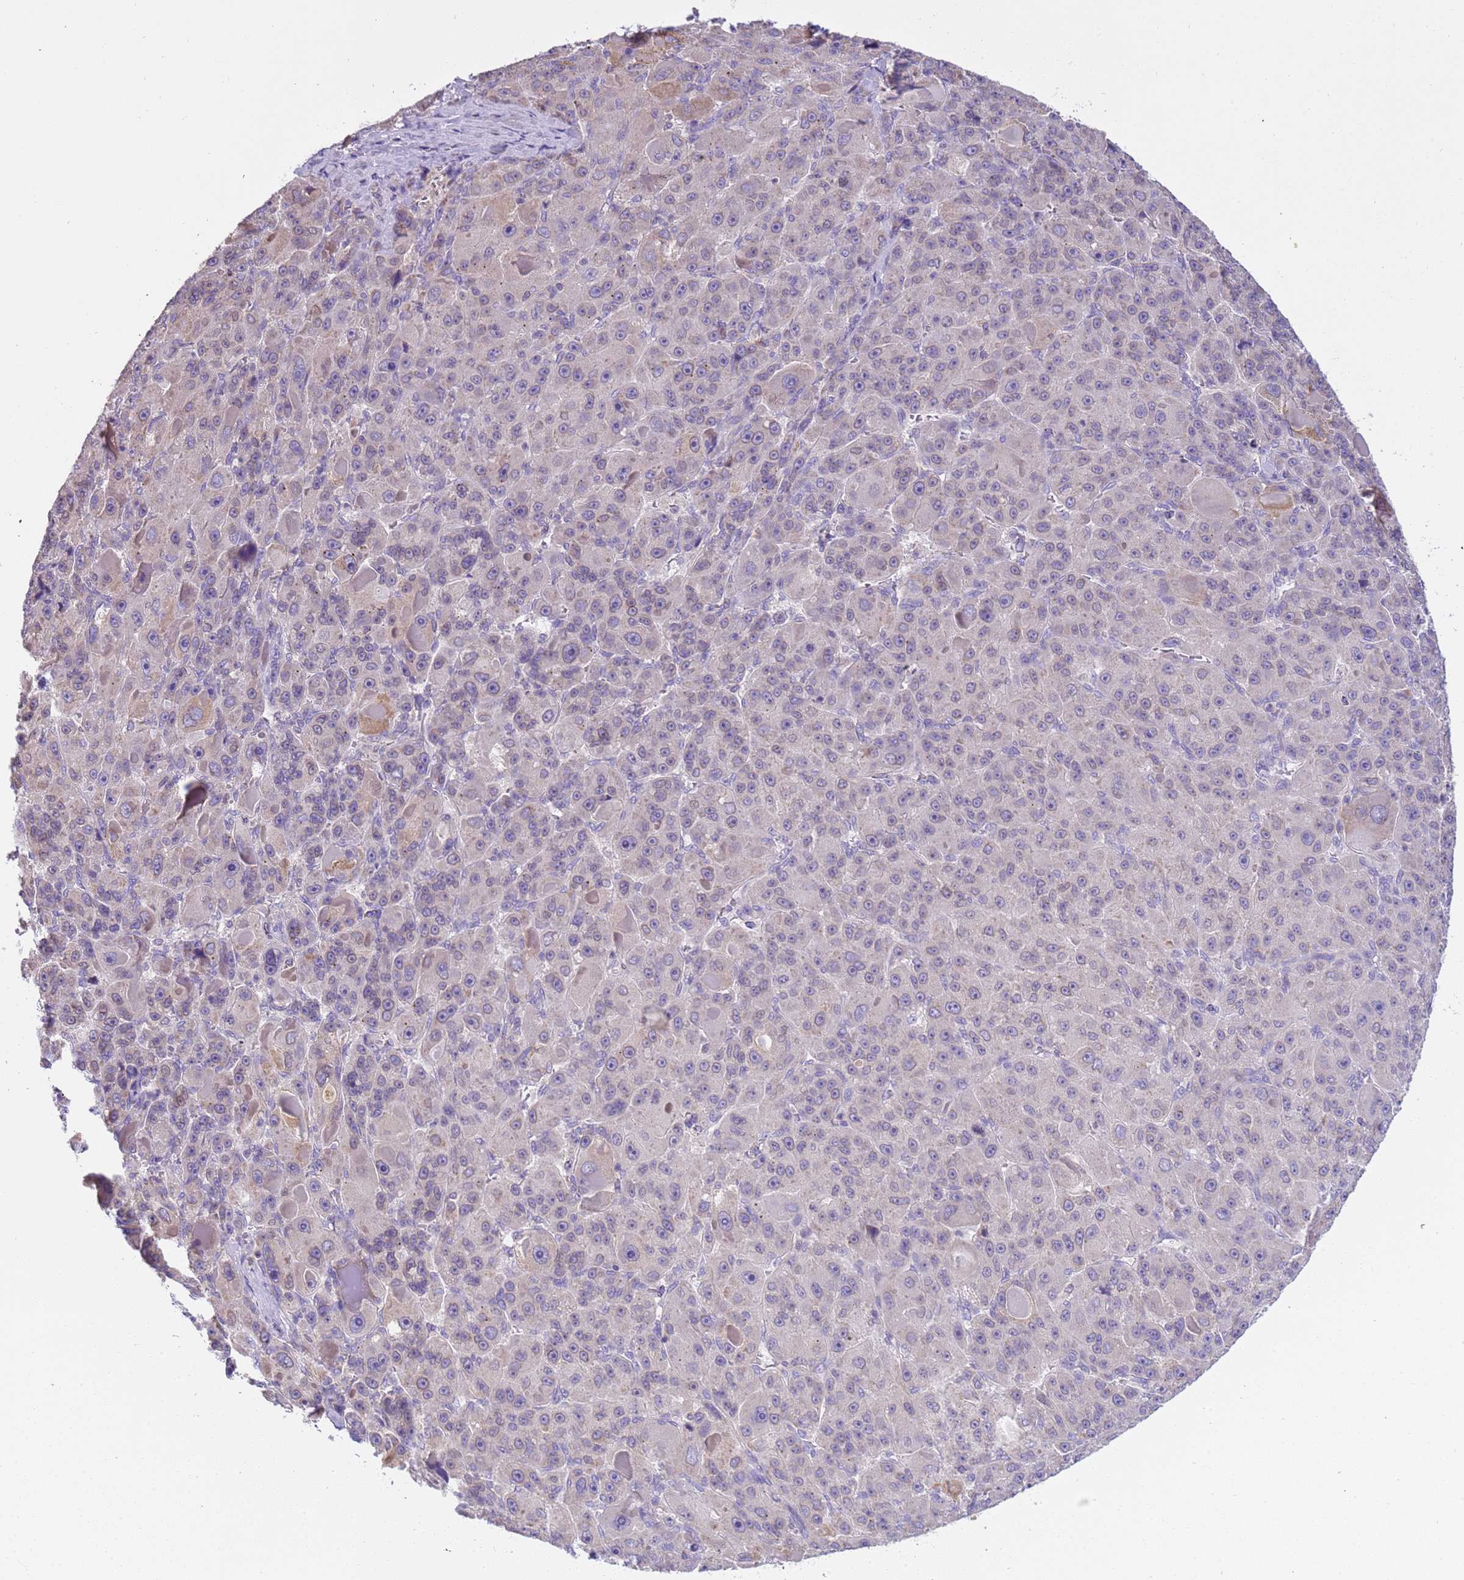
{"staining": {"intensity": "weak", "quantity": "<25%", "location": "cytoplasmic/membranous,nuclear"}, "tissue": "liver cancer", "cell_type": "Tumor cells", "image_type": "cancer", "snomed": [{"axis": "morphology", "description": "Carcinoma, Hepatocellular, NOS"}, {"axis": "topography", "description": "Liver"}], "caption": "Tumor cells show no significant staining in liver cancer (hepatocellular carcinoma). (Brightfield microscopy of DAB (3,3'-diaminobenzidine) immunohistochemistry (IHC) at high magnification).", "gene": "PLCXD3", "patient": {"sex": "male", "age": 76}}